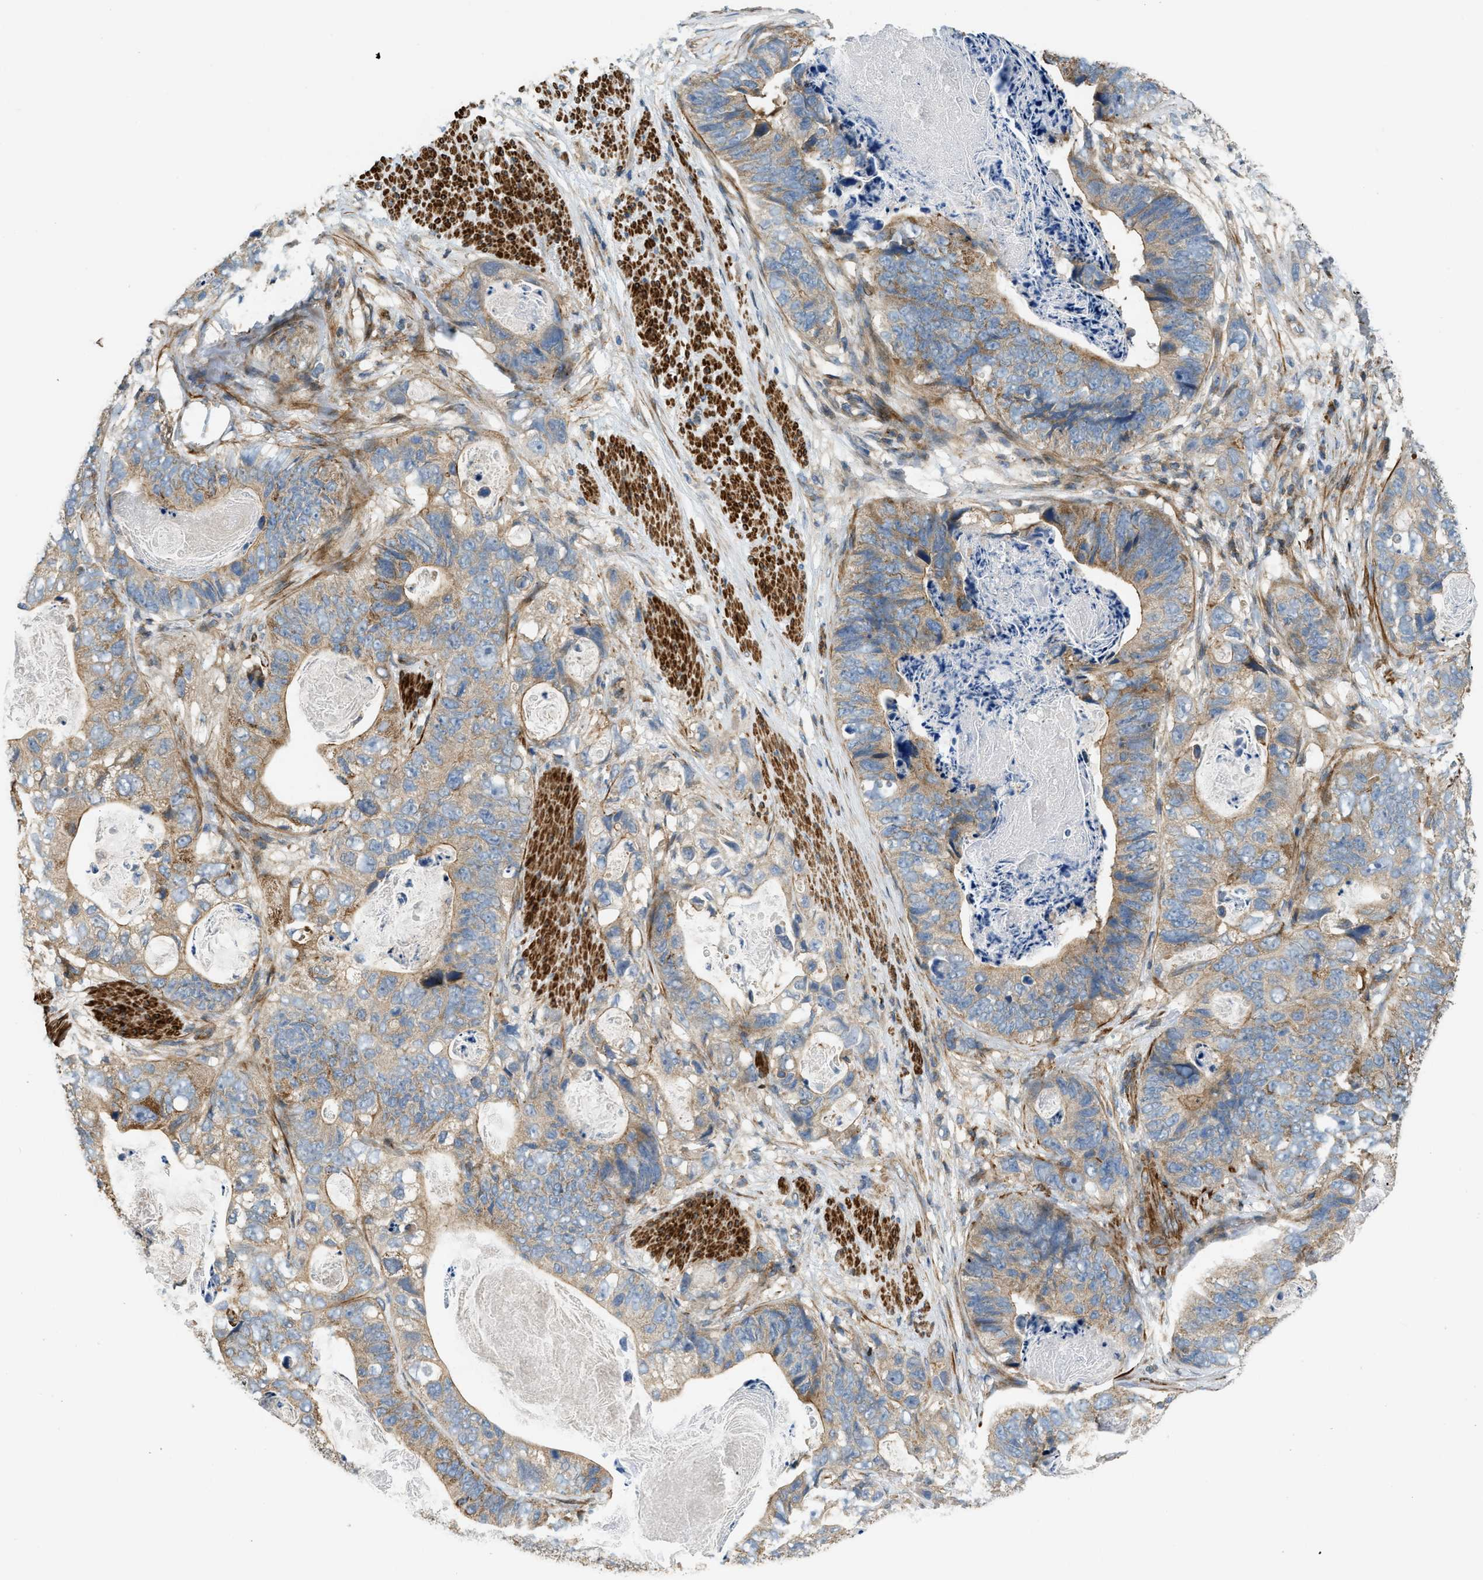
{"staining": {"intensity": "moderate", "quantity": ">75%", "location": "cytoplasmic/membranous"}, "tissue": "stomach cancer", "cell_type": "Tumor cells", "image_type": "cancer", "snomed": [{"axis": "morphology", "description": "Adenocarcinoma, NOS"}, {"axis": "topography", "description": "Stomach"}], "caption": "Immunohistochemistry photomicrograph of neoplastic tissue: stomach cancer stained using immunohistochemistry shows medium levels of moderate protein expression localized specifically in the cytoplasmic/membranous of tumor cells, appearing as a cytoplasmic/membranous brown color.", "gene": "BTN3A2", "patient": {"sex": "female", "age": 89}}